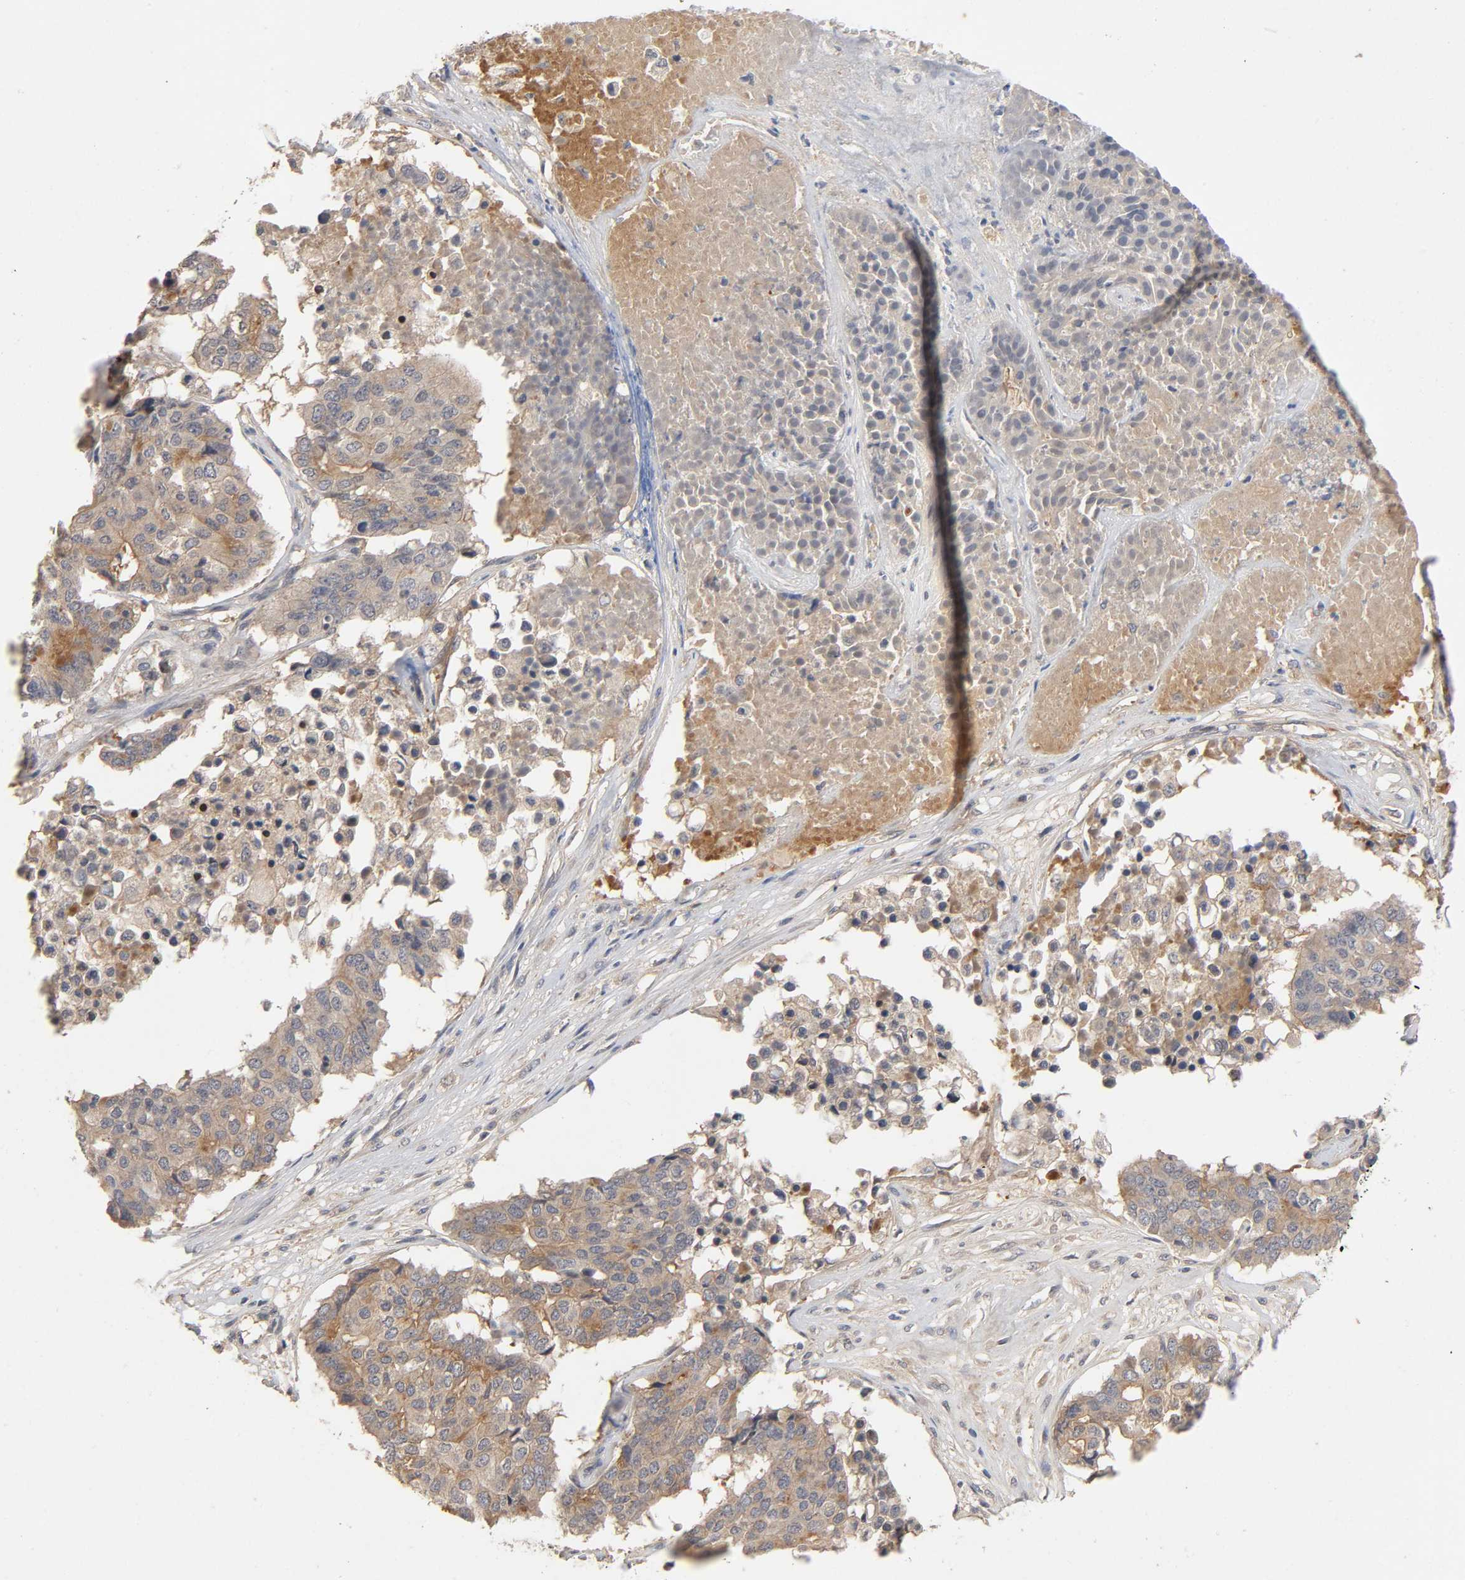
{"staining": {"intensity": "moderate", "quantity": ">75%", "location": "cytoplasmic/membranous"}, "tissue": "pancreatic cancer", "cell_type": "Tumor cells", "image_type": "cancer", "snomed": [{"axis": "morphology", "description": "Adenocarcinoma, NOS"}, {"axis": "topography", "description": "Pancreas"}], "caption": "Immunohistochemical staining of adenocarcinoma (pancreatic) displays moderate cytoplasmic/membranous protein positivity in approximately >75% of tumor cells.", "gene": "CPB2", "patient": {"sex": "male", "age": 50}}